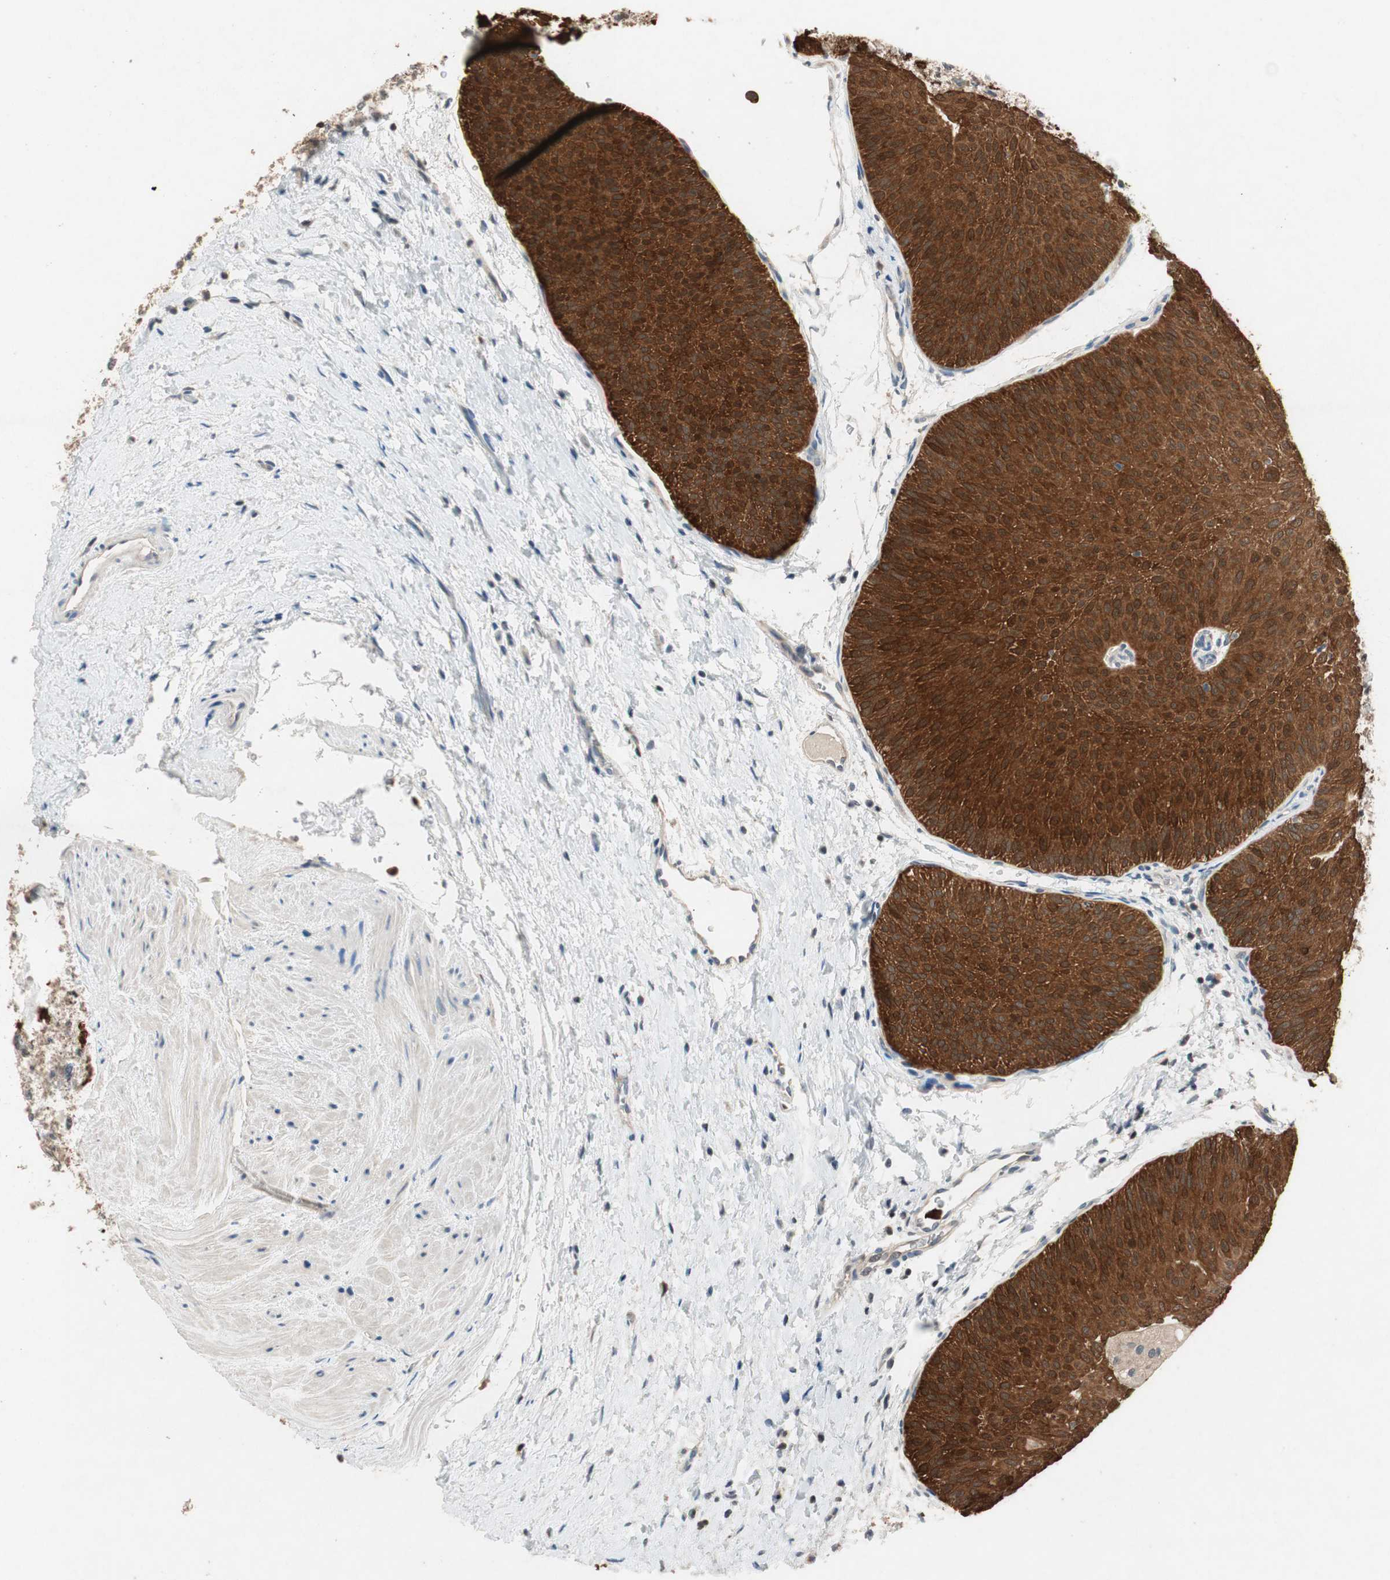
{"staining": {"intensity": "strong", "quantity": ">75%", "location": "cytoplasmic/membranous,nuclear"}, "tissue": "urothelial cancer", "cell_type": "Tumor cells", "image_type": "cancer", "snomed": [{"axis": "morphology", "description": "Urothelial carcinoma, Low grade"}, {"axis": "topography", "description": "Urinary bladder"}], "caption": "Immunohistochemical staining of human urothelial cancer reveals high levels of strong cytoplasmic/membranous and nuclear protein positivity in approximately >75% of tumor cells. (Stains: DAB in brown, nuclei in blue, Microscopy: brightfield microscopy at high magnification).", "gene": "SERPINB5", "patient": {"sex": "female", "age": 60}}